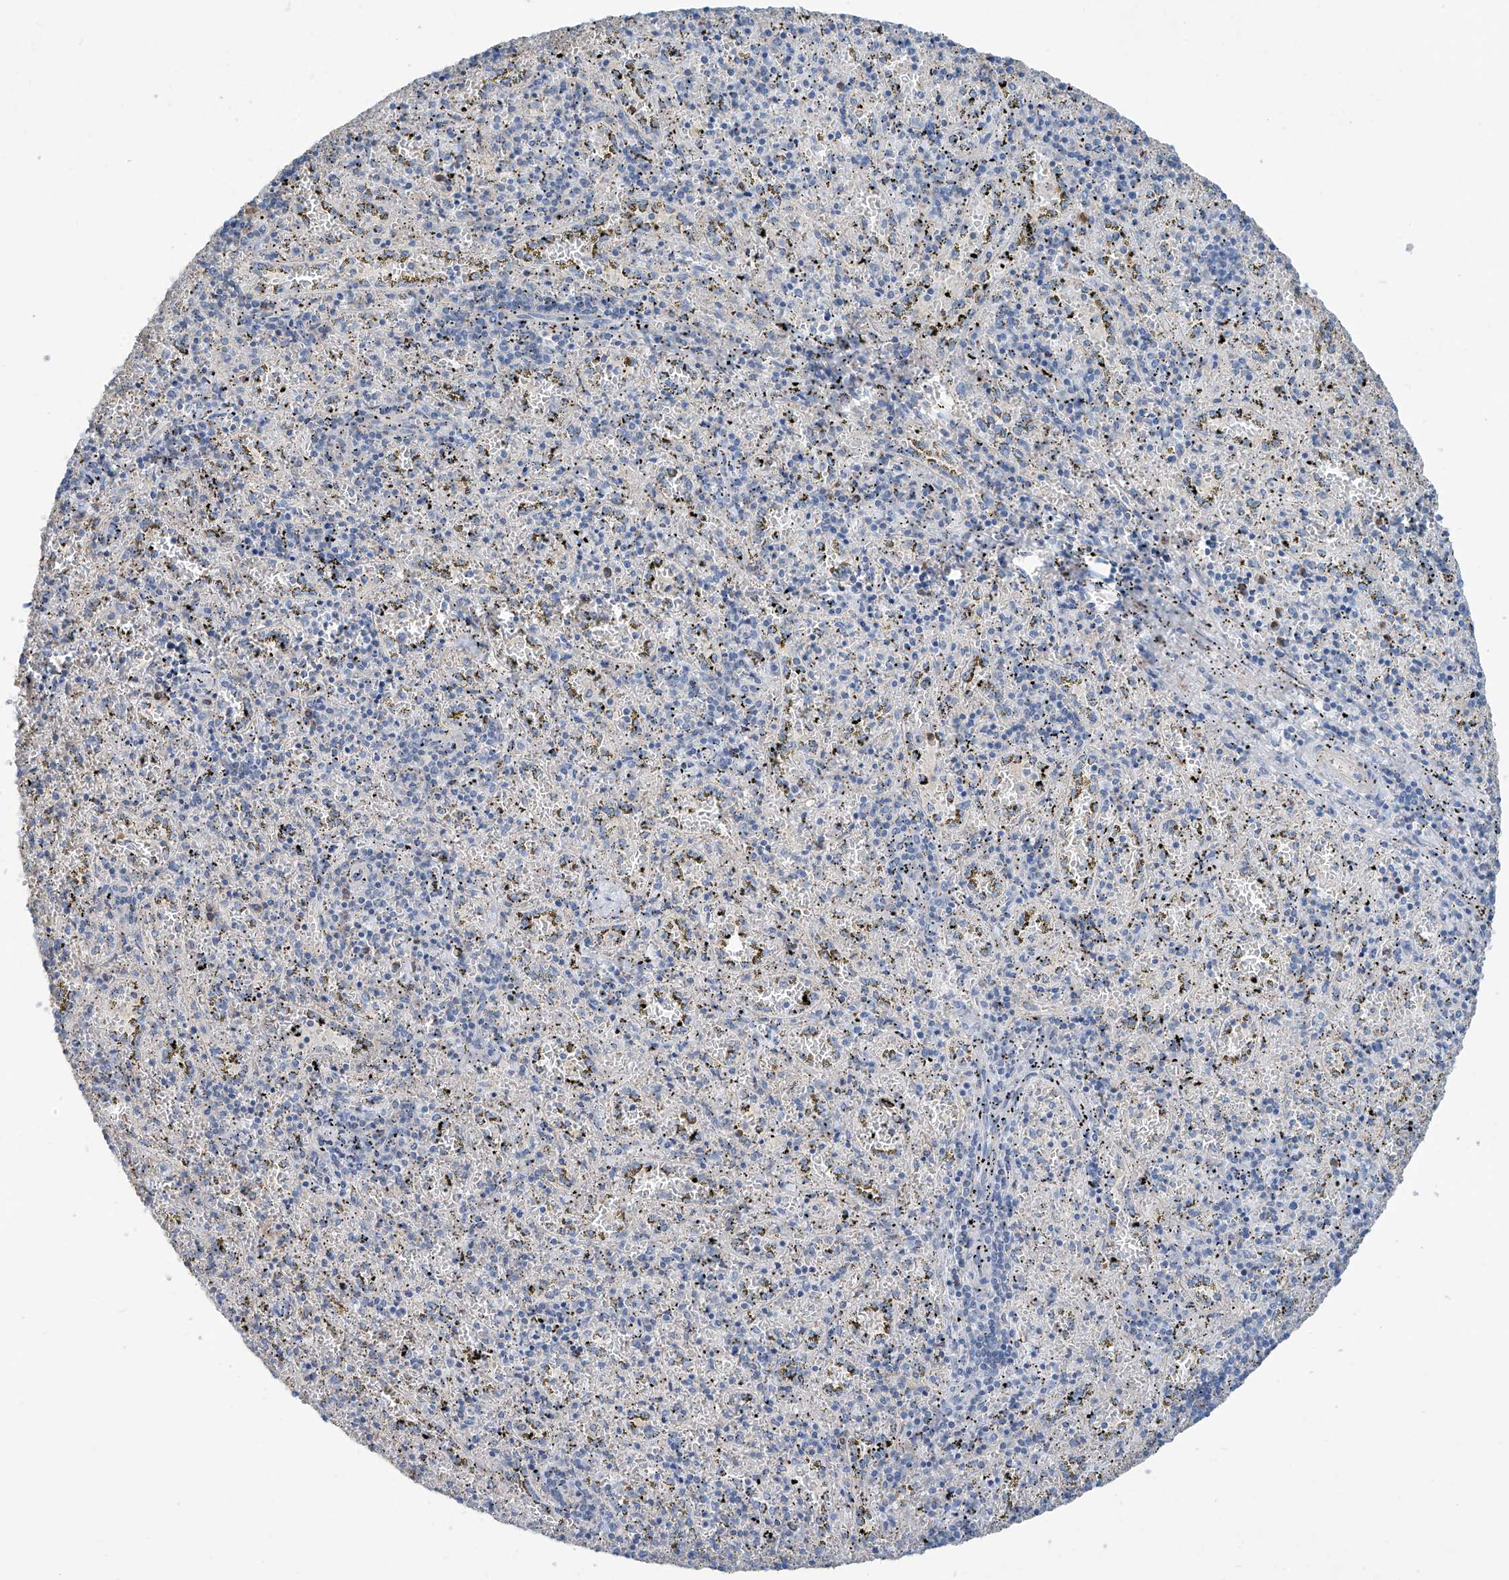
{"staining": {"intensity": "negative", "quantity": "none", "location": "none"}, "tissue": "spleen", "cell_type": "Cells in red pulp", "image_type": "normal", "snomed": [{"axis": "morphology", "description": "Normal tissue, NOS"}, {"axis": "topography", "description": "Spleen"}], "caption": "Protein analysis of unremarkable spleen displays no significant expression in cells in red pulp.", "gene": "ANKRD34A", "patient": {"sex": "male", "age": 11}}